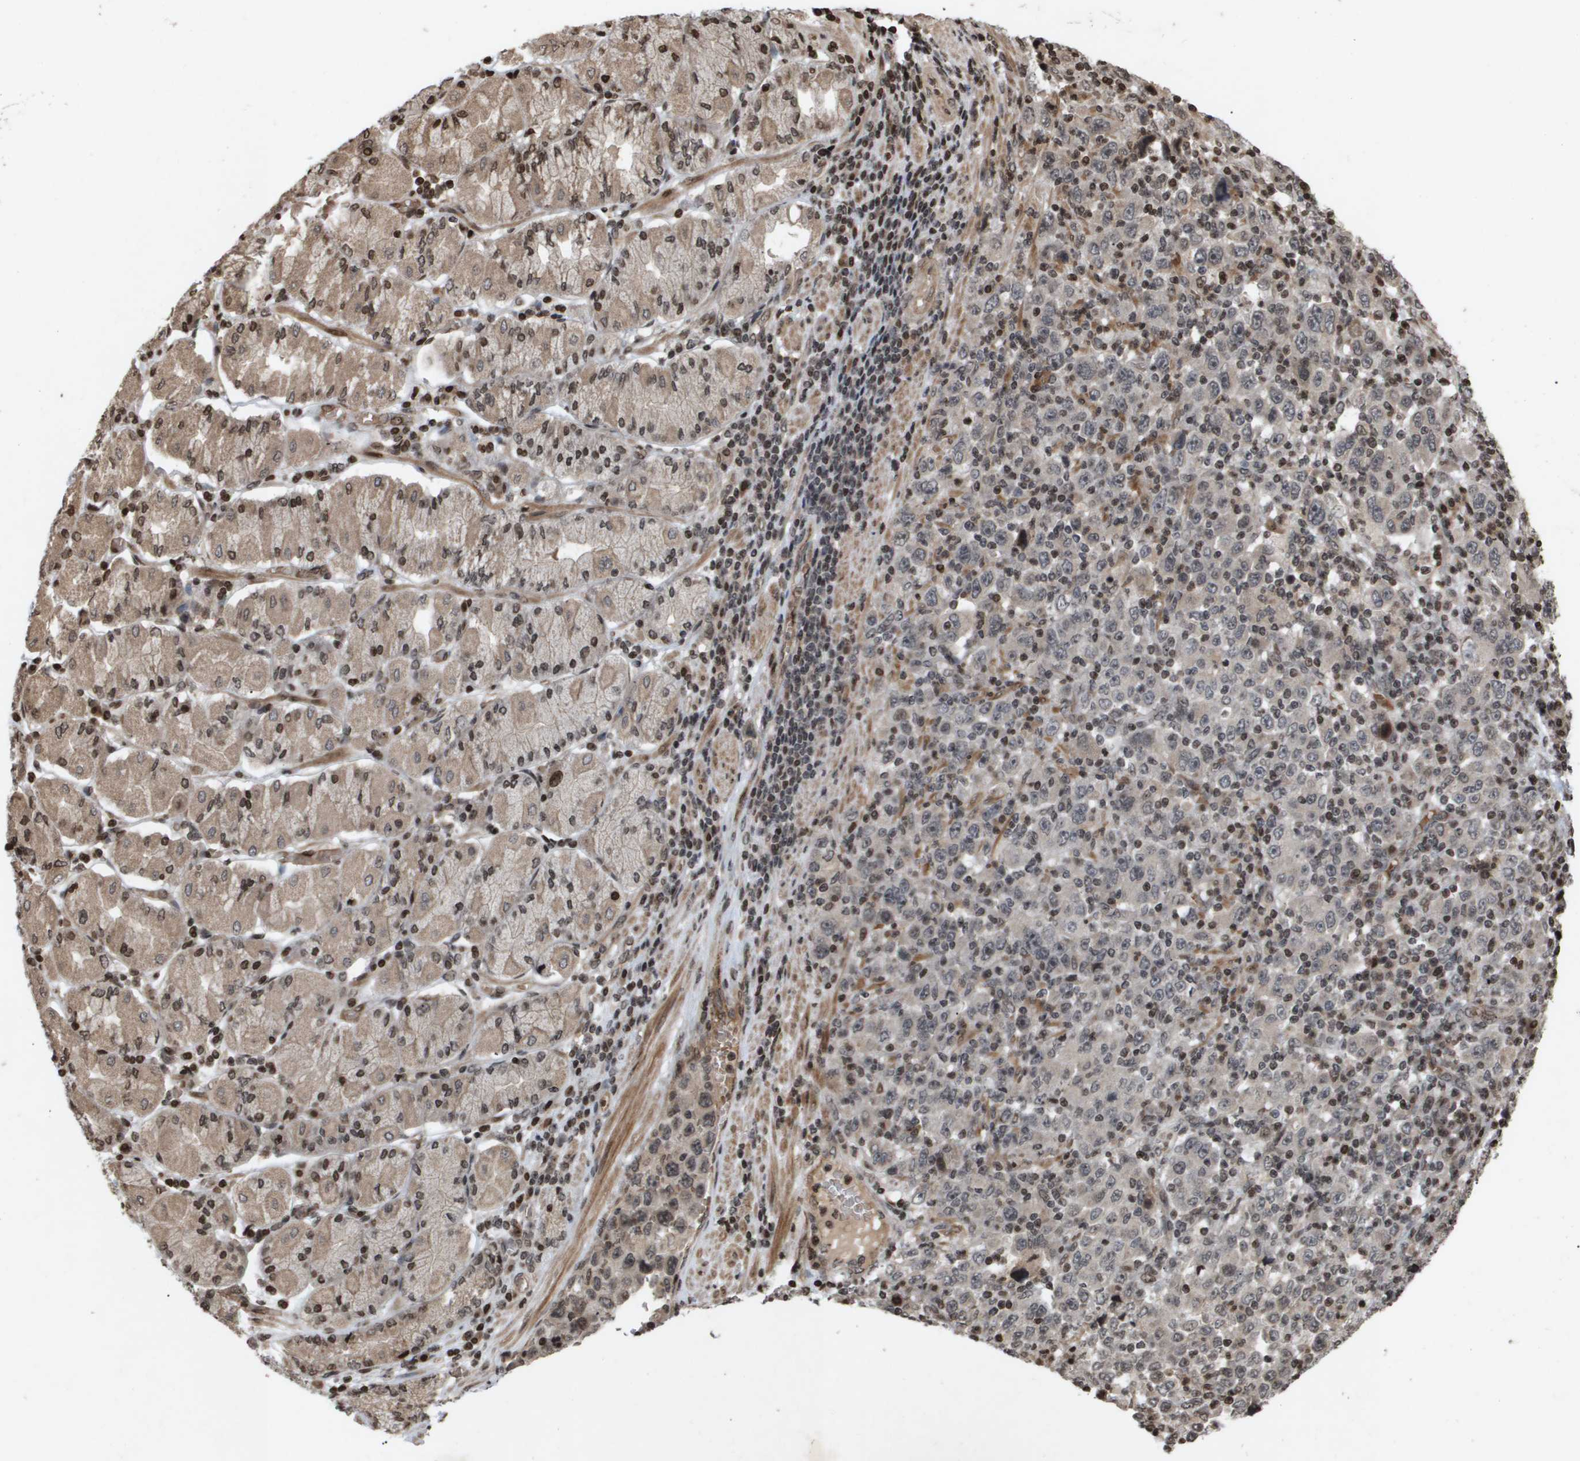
{"staining": {"intensity": "negative", "quantity": "none", "location": "none"}, "tissue": "stomach cancer", "cell_type": "Tumor cells", "image_type": "cancer", "snomed": [{"axis": "morphology", "description": "Normal tissue, NOS"}, {"axis": "morphology", "description": "Adenocarcinoma, NOS"}, {"axis": "topography", "description": "Stomach, upper"}, {"axis": "topography", "description": "Stomach"}], "caption": "Immunohistochemistry of human stomach cancer exhibits no staining in tumor cells.", "gene": "HSPA6", "patient": {"sex": "male", "age": 59}}